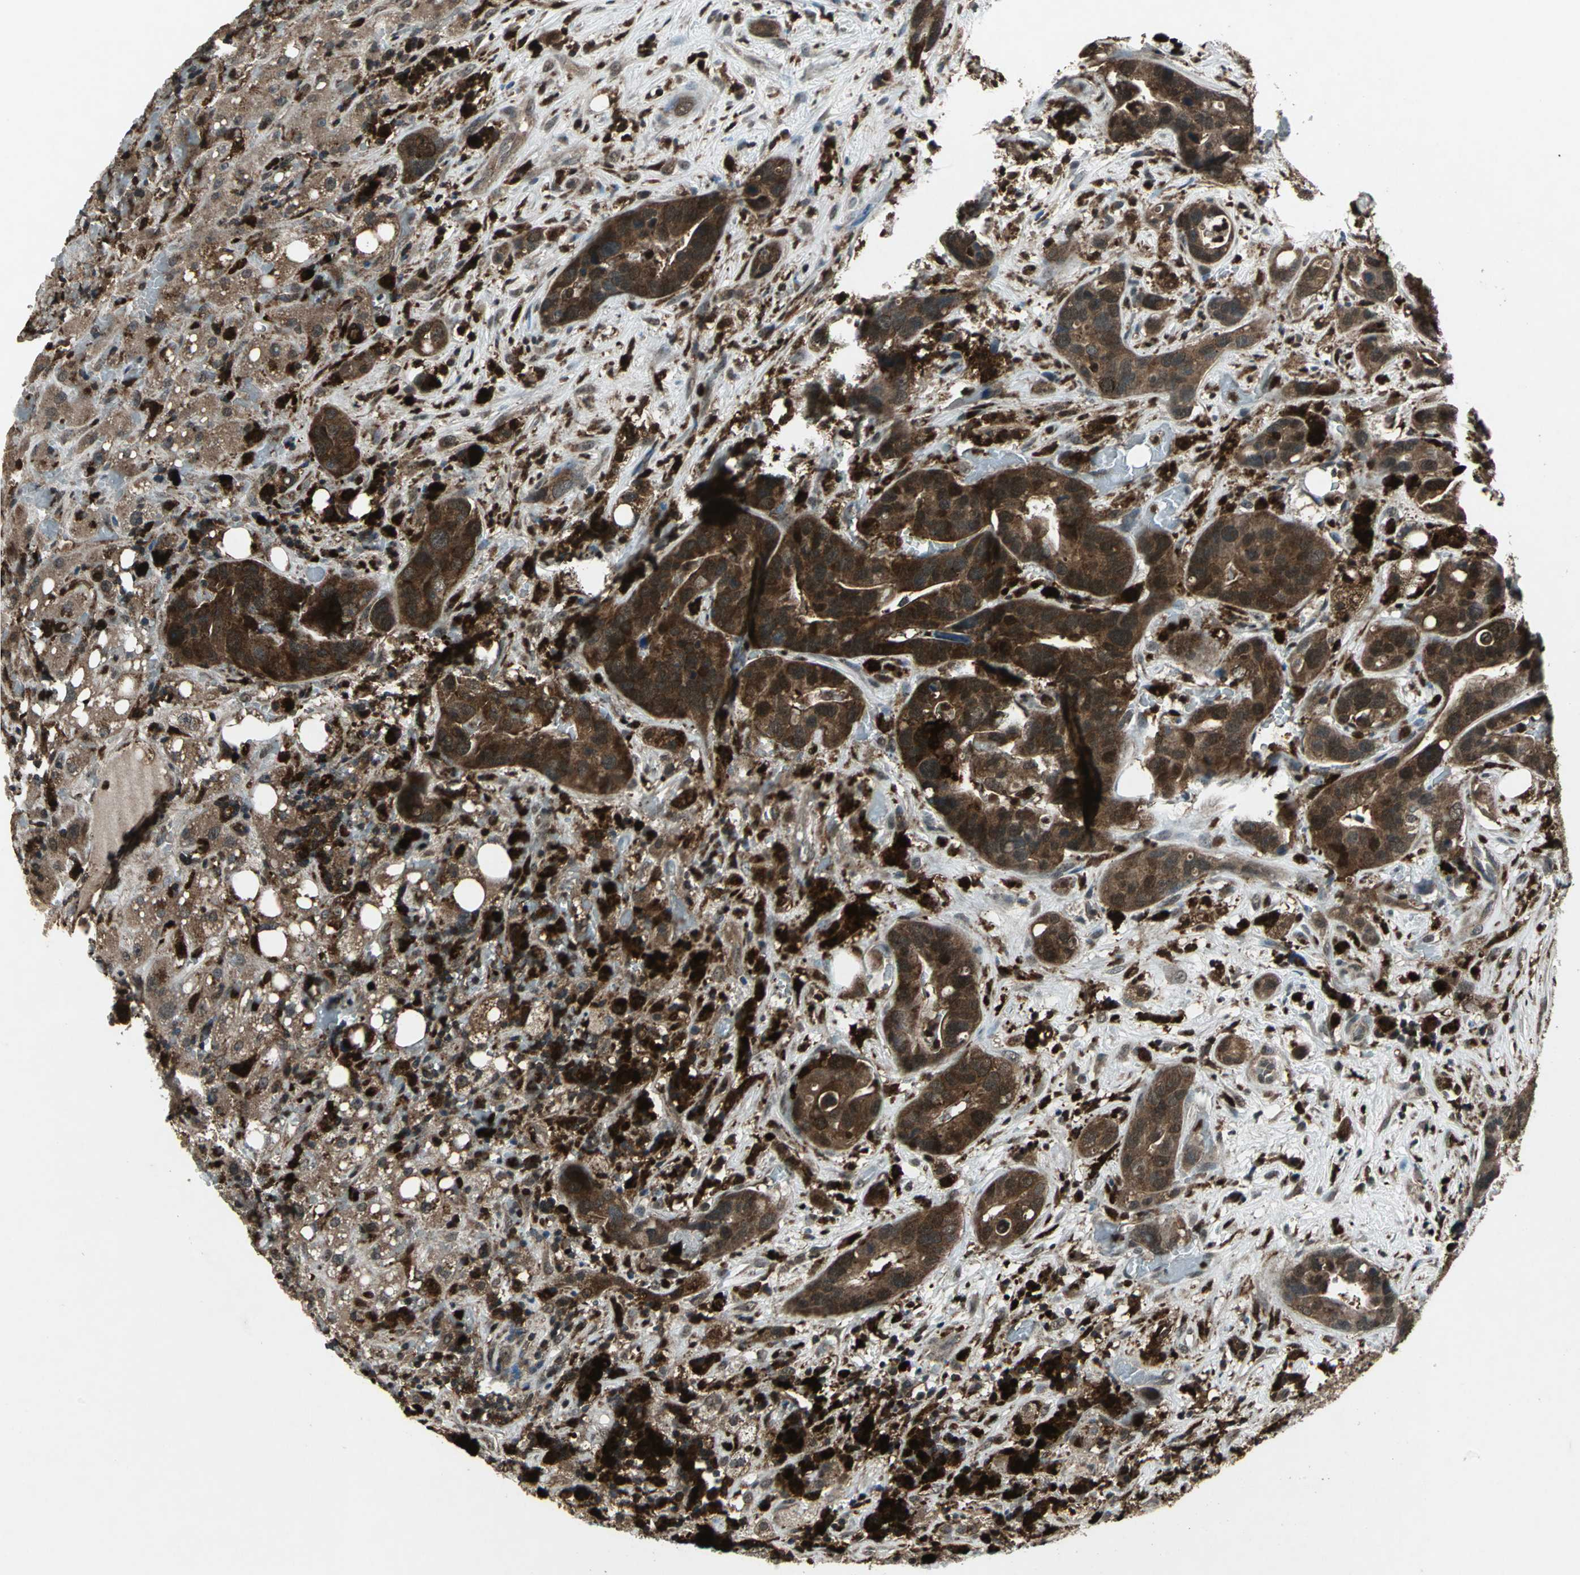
{"staining": {"intensity": "strong", "quantity": ">75%", "location": "cytoplasmic/membranous"}, "tissue": "liver cancer", "cell_type": "Tumor cells", "image_type": "cancer", "snomed": [{"axis": "morphology", "description": "Cholangiocarcinoma"}, {"axis": "topography", "description": "Liver"}], "caption": "Brown immunohistochemical staining in human liver cancer (cholangiocarcinoma) displays strong cytoplasmic/membranous staining in approximately >75% of tumor cells.", "gene": "PYCARD", "patient": {"sex": "female", "age": 65}}